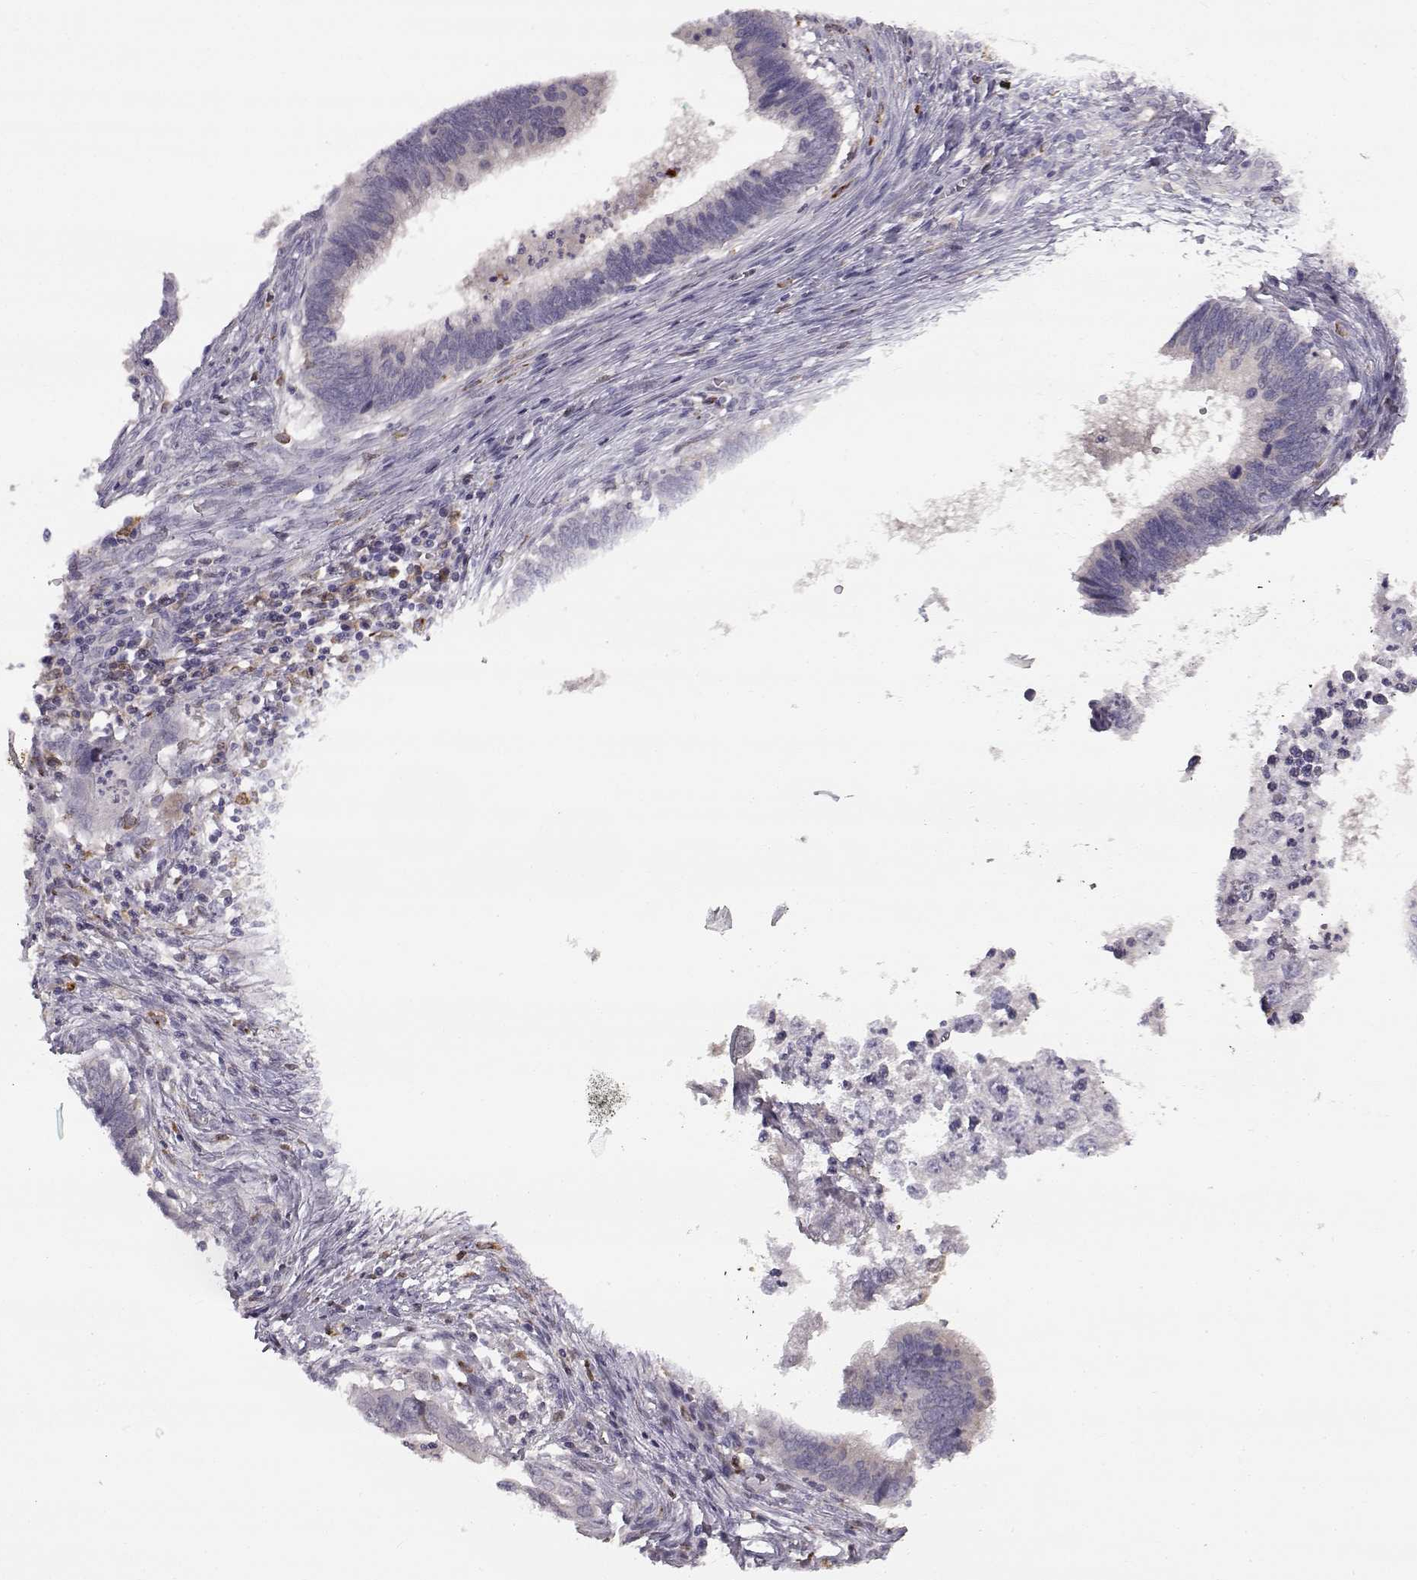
{"staining": {"intensity": "negative", "quantity": "none", "location": "none"}, "tissue": "cervical cancer", "cell_type": "Tumor cells", "image_type": "cancer", "snomed": [{"axis": "morphology", "description": "Adenocarcinoma, NOS"}, {"axis": "topography", "description": "Cervix"}], "caption": "Human cervical adenocarcinoma stained for a protein using IHC displays no staining in tumor cells.", "gene": "SPAG17", "patient": {"sex": "female", "age": 42}}